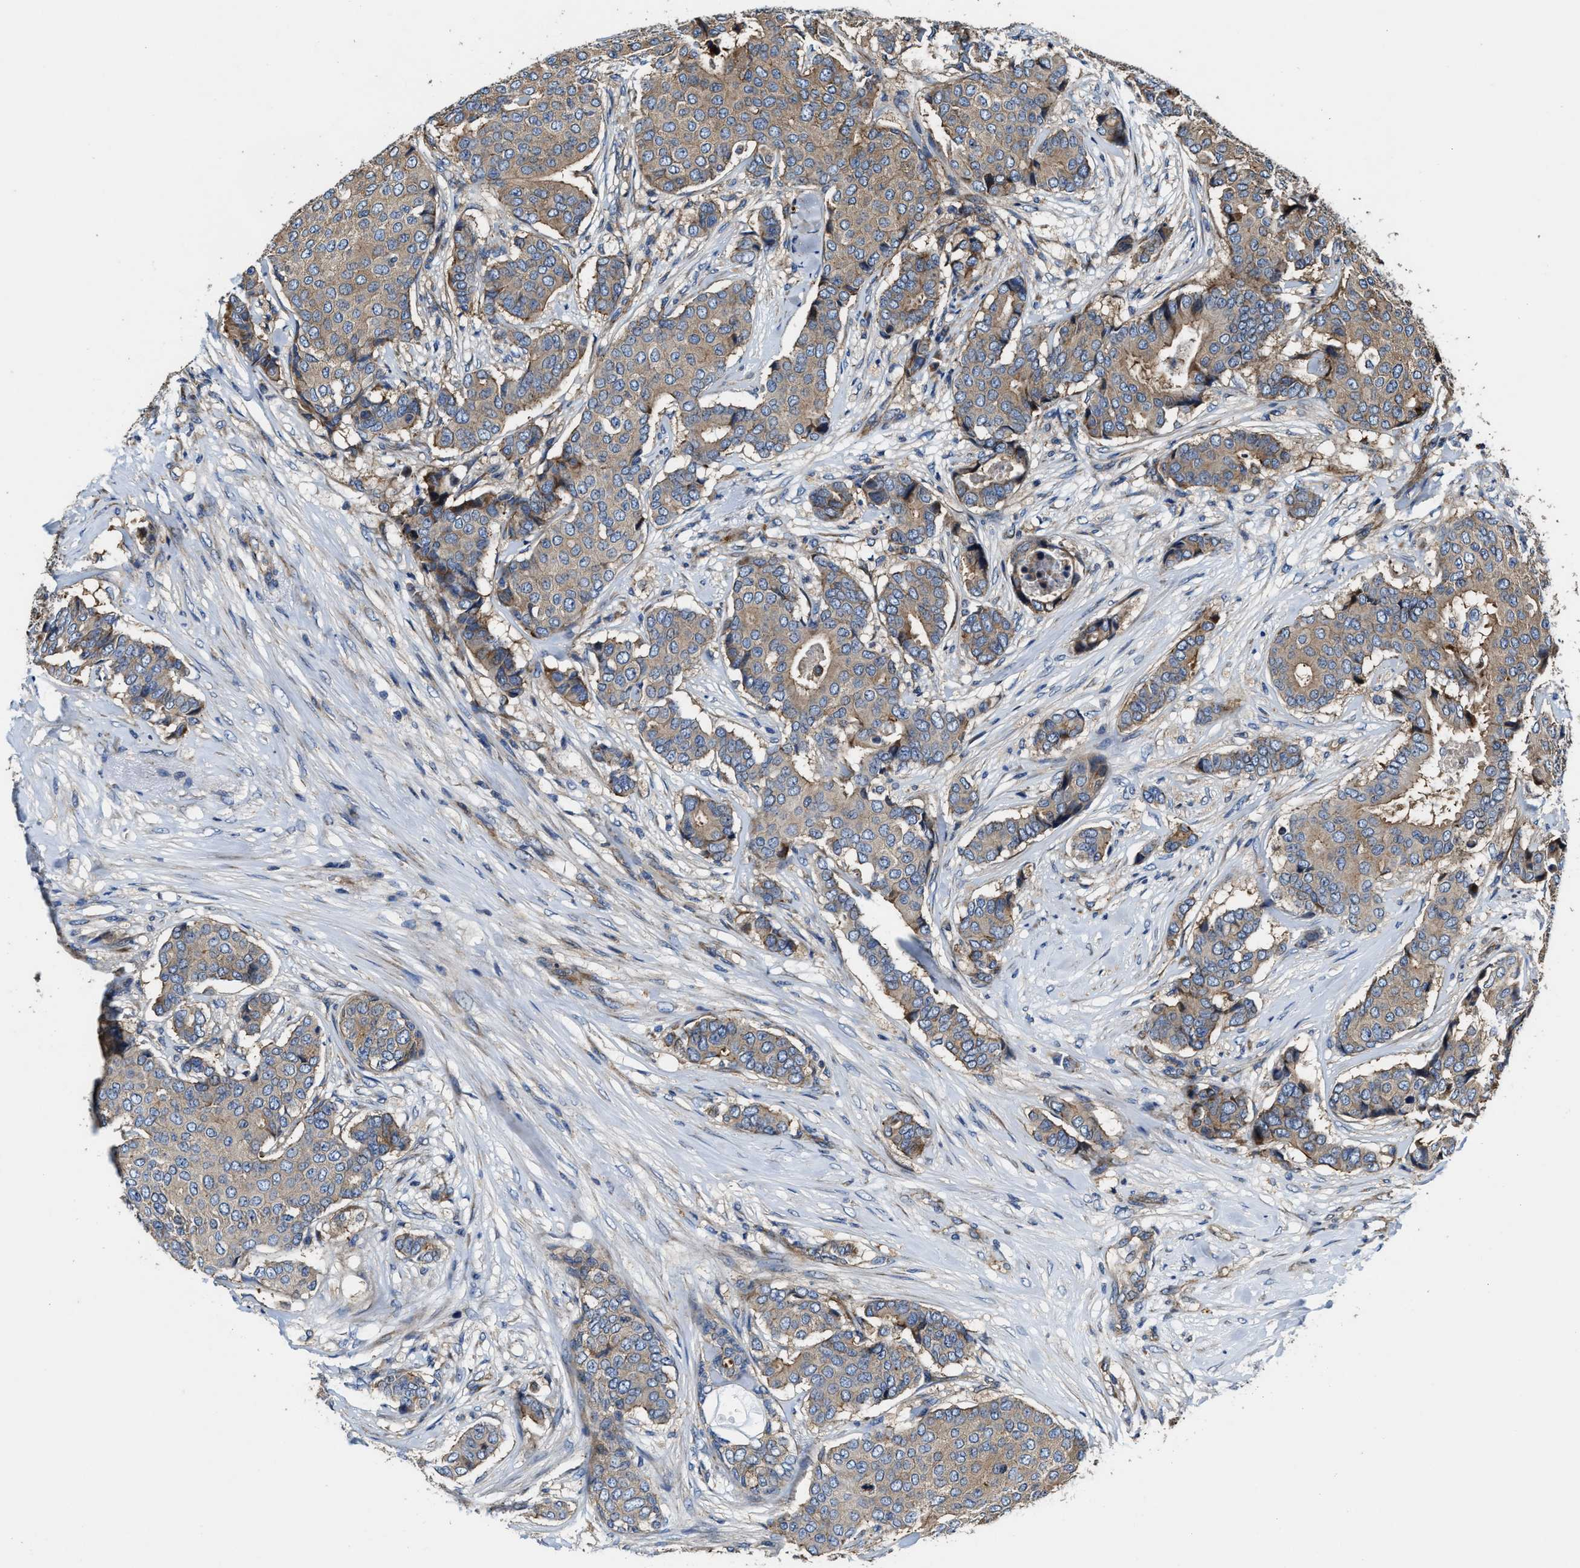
{"staining": {"intensity": "weak", "quantity": "<25%", "location": "cytoplasmic/membranous"}, "tissue": "breast cancer", "cell_type": "Tumor cells", "image_type": "cancer", "snomed": [{"axis": "morphology", "description": "Duct carcinoma"}, {"axis": "topography", "description": "Breast"}], "caption": "High power microscopy histopathology image of an immunohistochemistry image of invasive ductal carcinoma (breast), revealing no significant staining in tumor cells.", "gene": "PTAR1", "patient": {"sex": "female", "age": 75}}